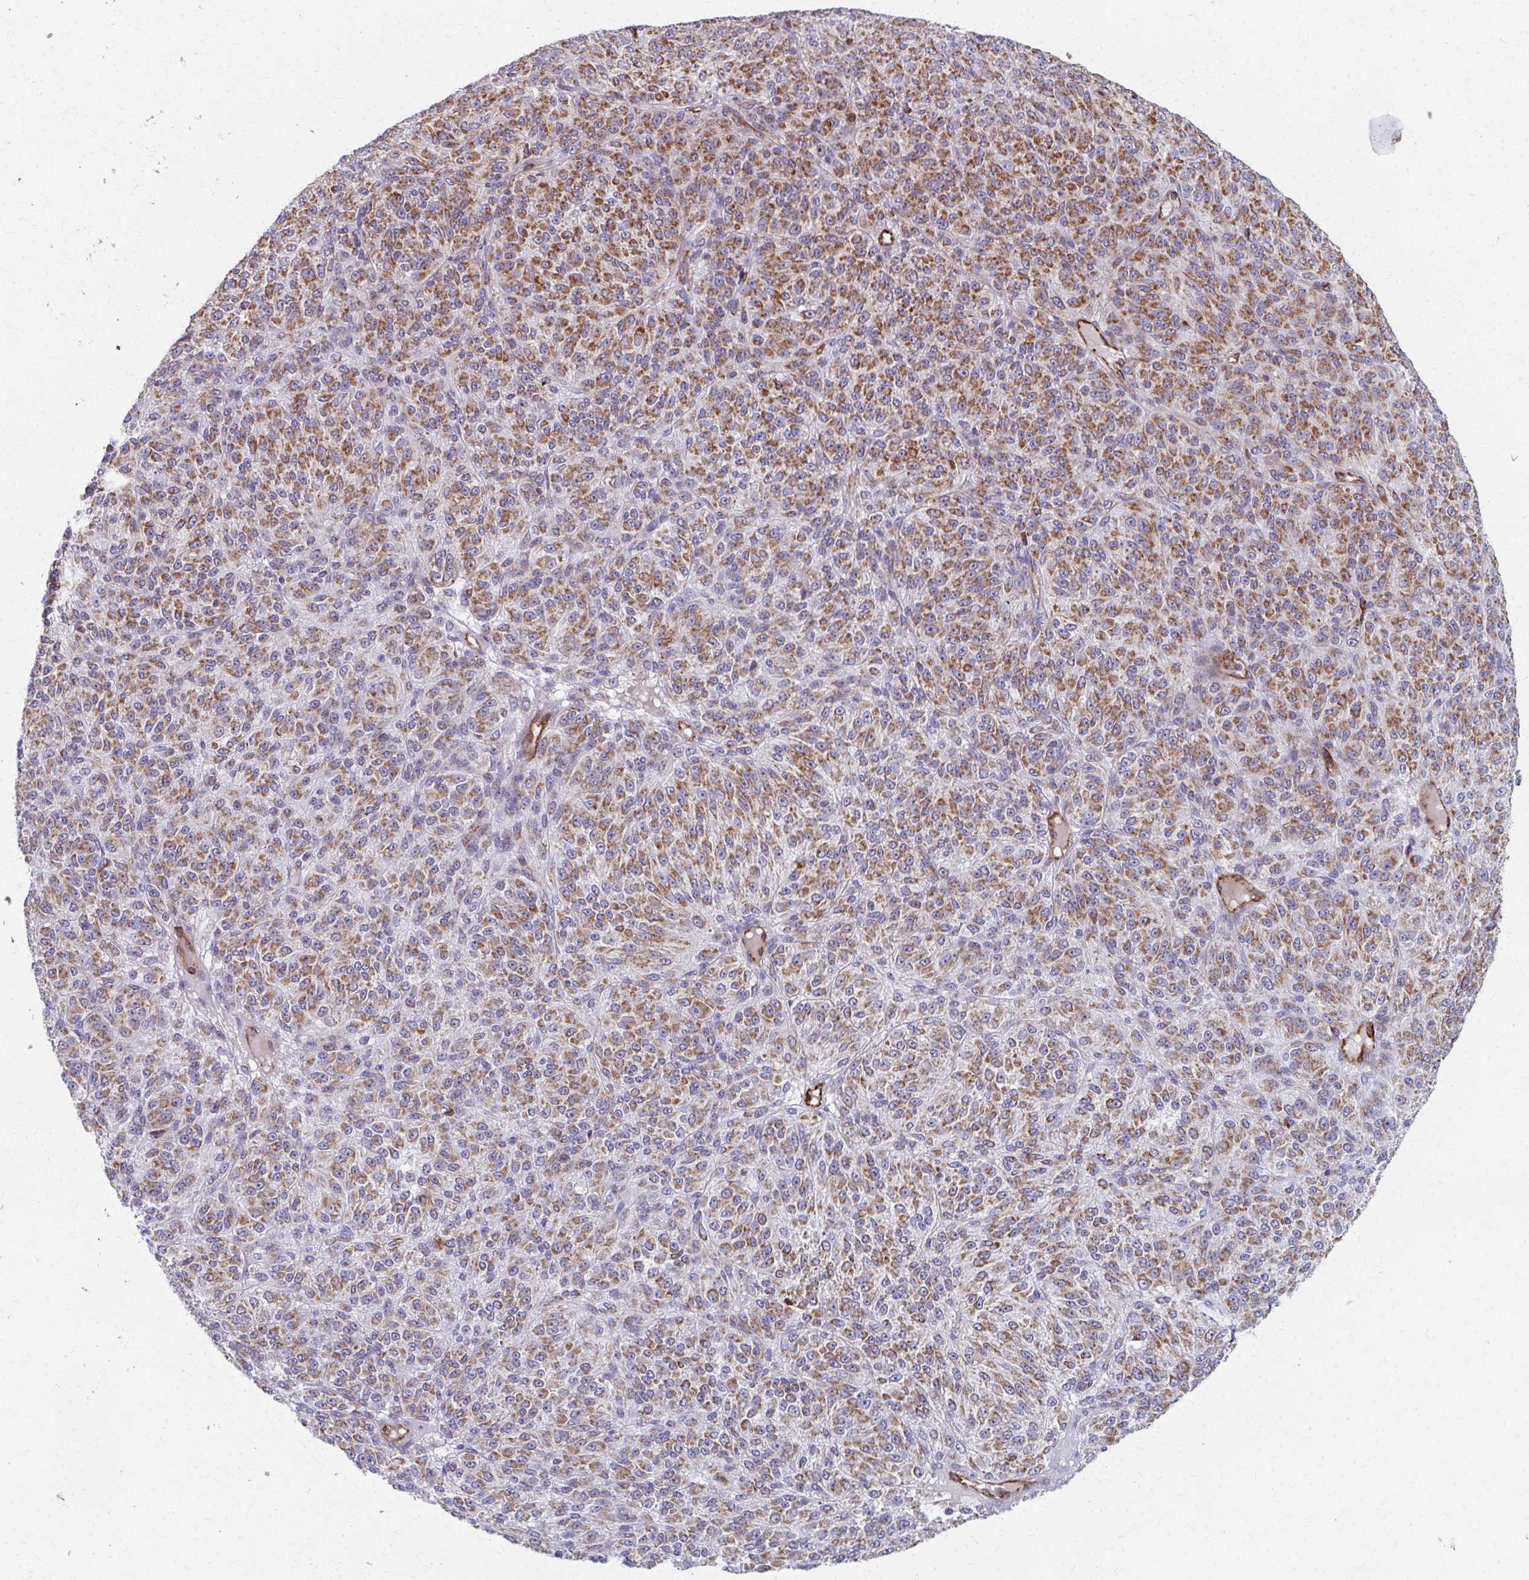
{"staining": {"intensity": "moderate", "quantity": ">75%", "location": "cytoplasmic/membranous"}, "tissue": "melanoma", "cell_type": "Tumor cells", "image_type": "cancer", "snomed": [{"axis": "morphology", "description": "Malignant melanoma, Metastatic site"}, {"axis": "topography", "description": "Brain"}], "caption": "A micrograph showing moderate cytoplasmic/membranous positivity in about >75% of tumor cells in malignant melanoma (metastatic site), as visualized by brown immunohistochemical staining.", "gene": "FAHD1", "patient": {"sex": "female", "age": 56}}